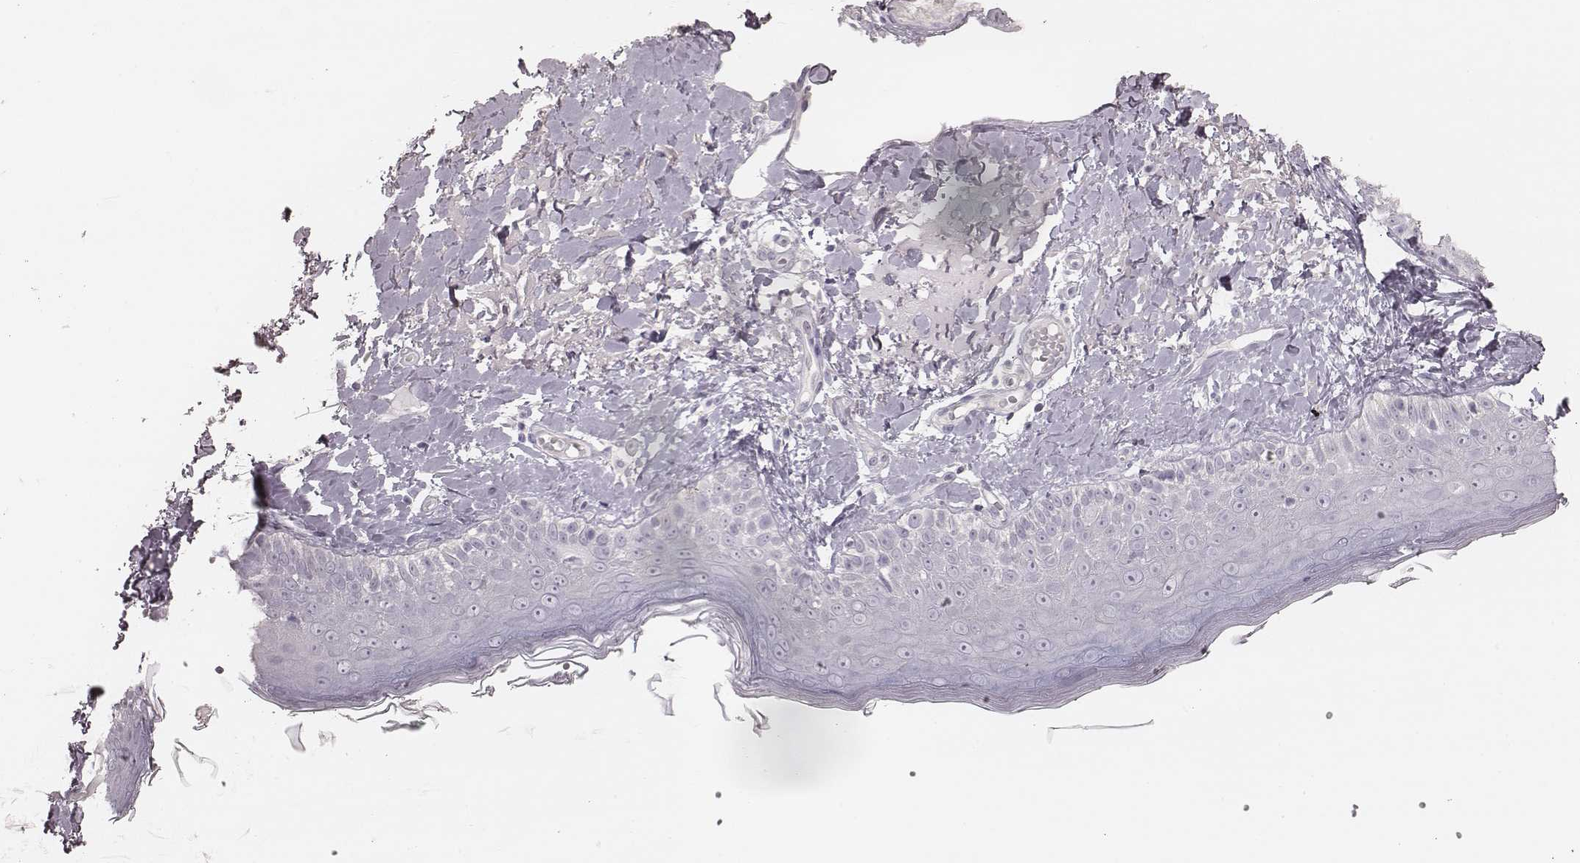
{"staining": {"intensity": "negative", "quantity": "none", "location": "none"}, "tissue": "skin", "cell_type": "Fibroblasts", "image_type": "normal", "snomed": [{"axis": "morphology", "description": "Normal tissue, NOS"}, {"axis": "topography", "description": "Skin"}], "caption": "Protein analysis of unremarkable skin shows no significant positivity in fibroblasts.", "gene": "ZP4", "patient": {"sex": "male", "age": 73}}